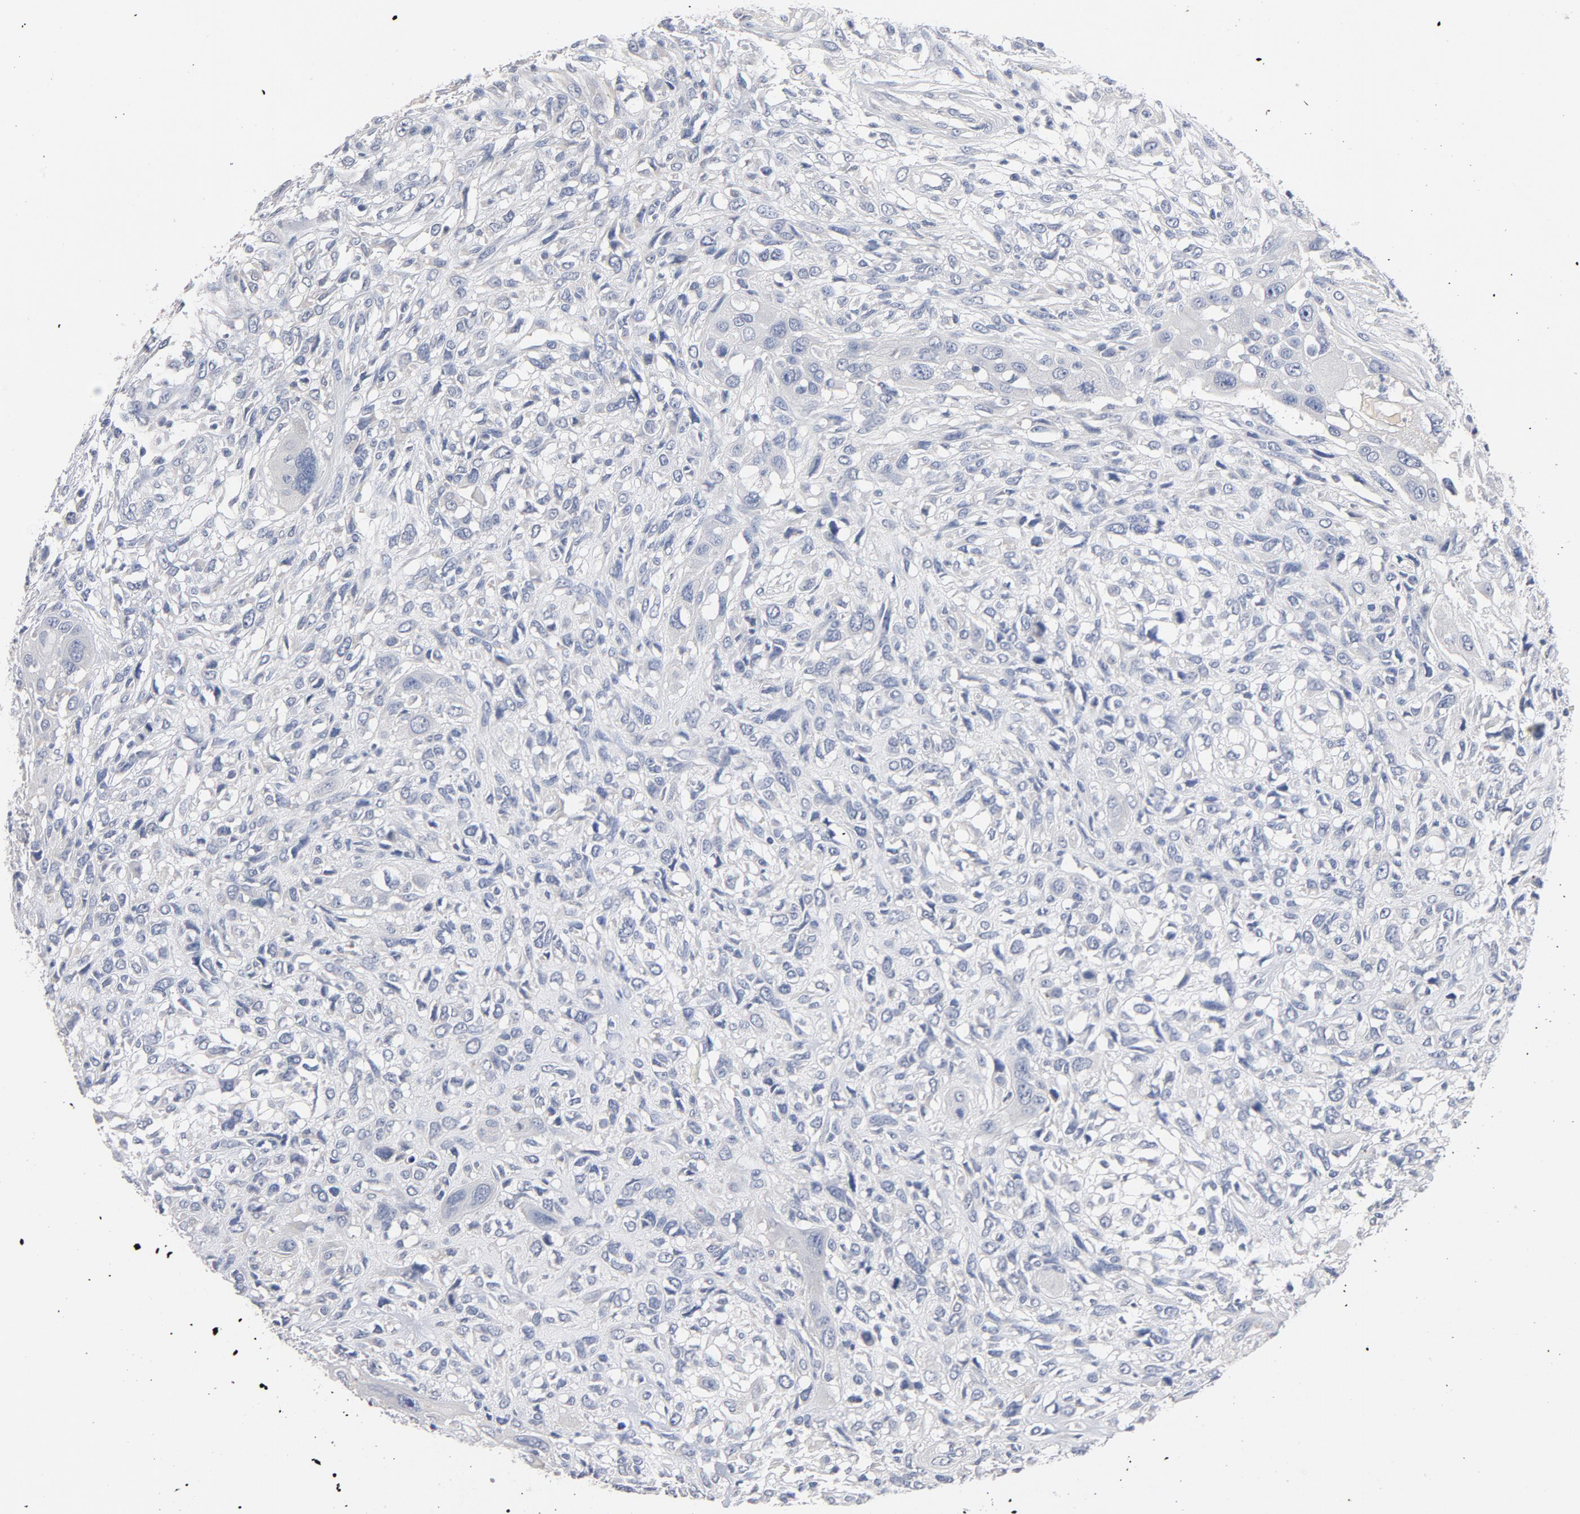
{"staining": {"intensity": "negative", "quantity": "none", "location": "none"}, "tissue": "head and neck cancer", "cell_type": "Tumor cells", "image_type": "cancer", "snomed": [{"axis": "morphology", "description": "Neoplasm, malignant, NOS"}, {"axis": "topography", "description": "Salivary gland"}, {"axis": "topography", "description": "Head-Neck"}], "caption": "The IHC micrograph has no significant staining in tumor cells of neoplasm (malignant) (head and neck) tissue.", "gene": "ZCCHC13", "patient": {"sex": "male", "age": 43}}